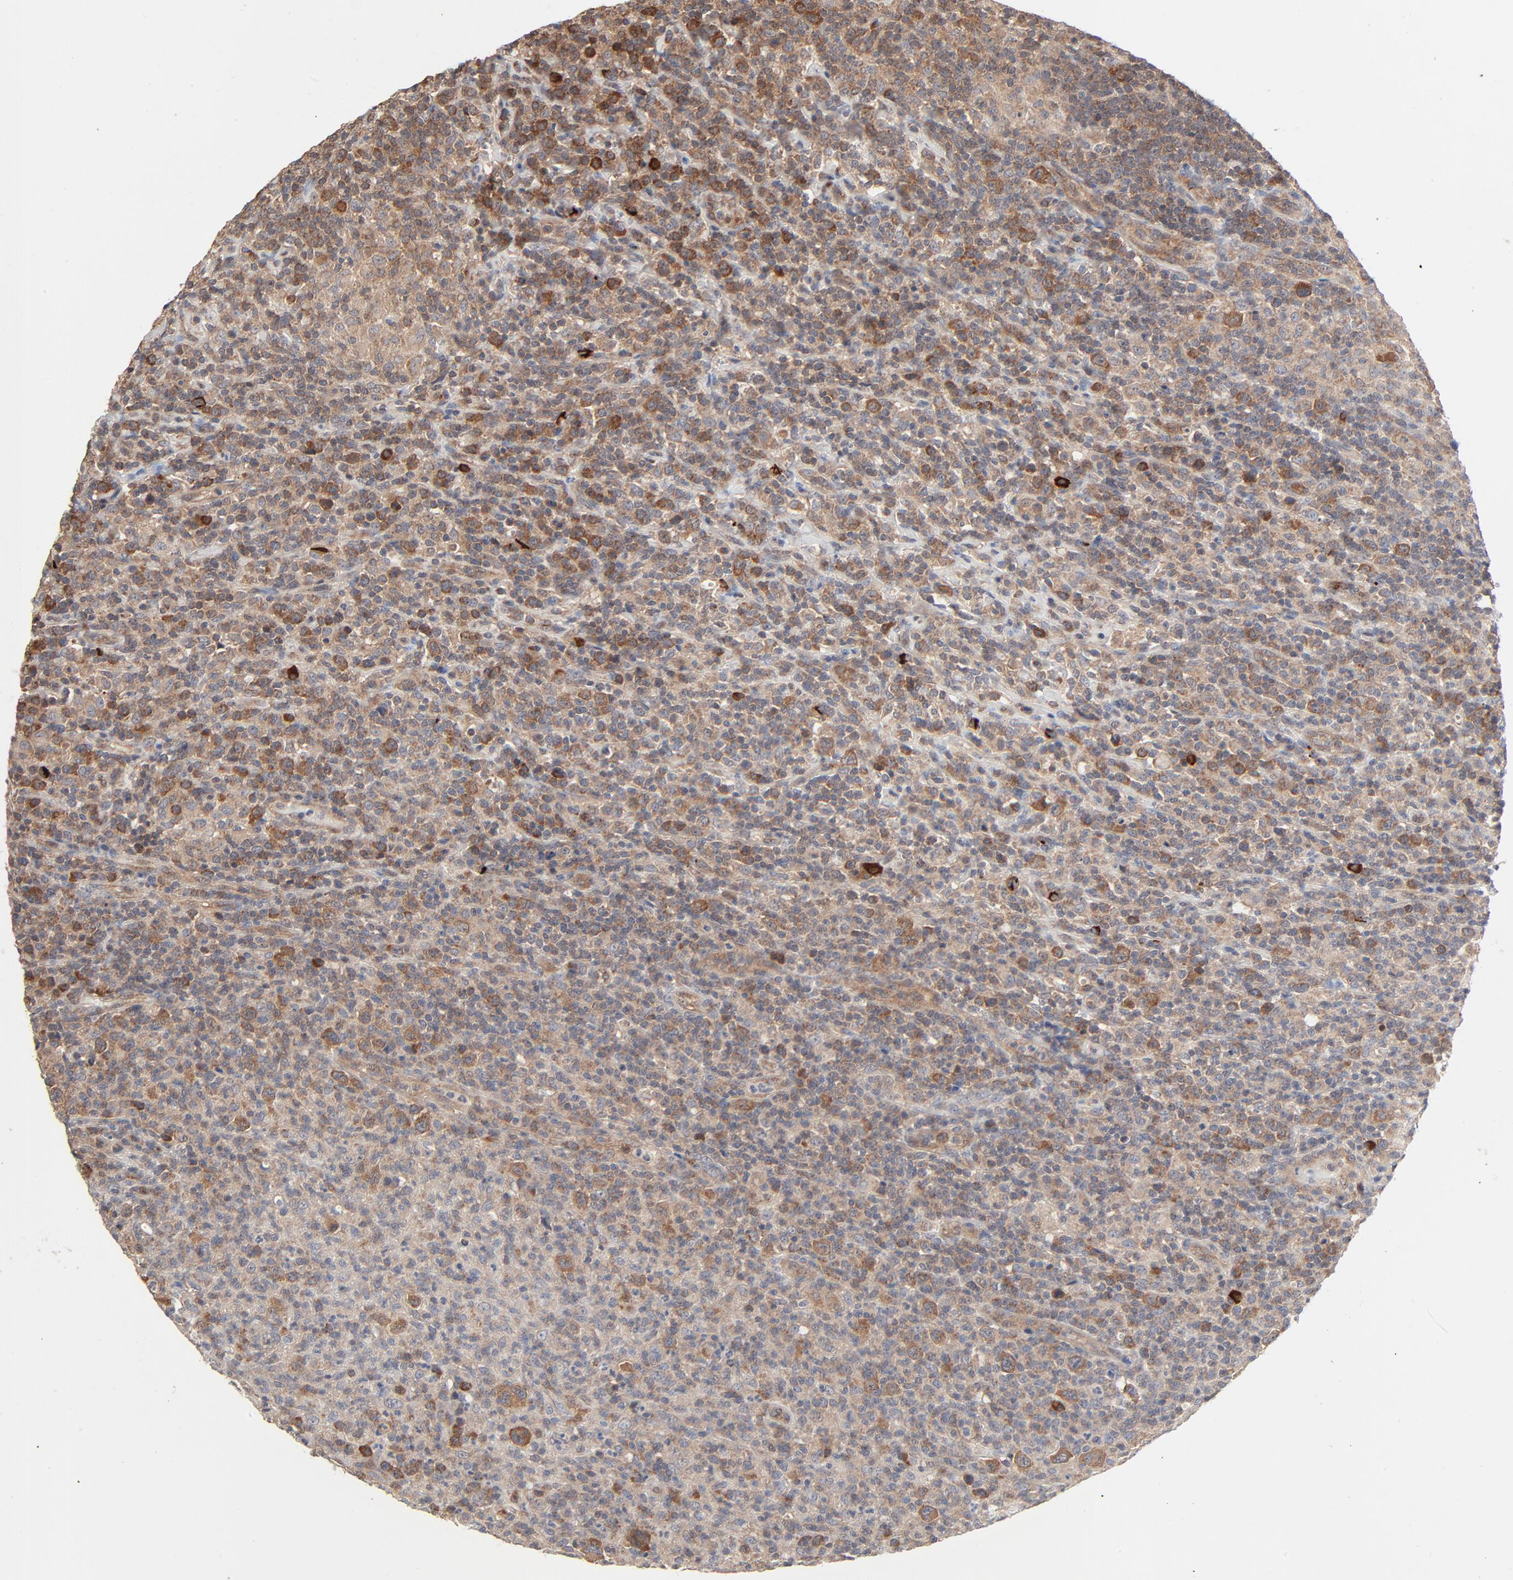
{"staining": {"intensity": "moderate", "quantity": ">75%", "location": "cytoplasmic/membranous"}, "tissue": "lymphoma", "cell_type": "Tumor cells", "image_type": "cancer", "snomed": [{"axis": "morphology", "description": "Hodgkin's disease, NOS"}, {"axis": "topography", "description": "Lymph node"}], "caption": "Protein staining displays moderate cytoplasmic/membranous staining in about >75% of tumor cells in Hodgkin's disease.", "gene": "ABLIM3", "patient": {"sex": "male", "age": 65}}